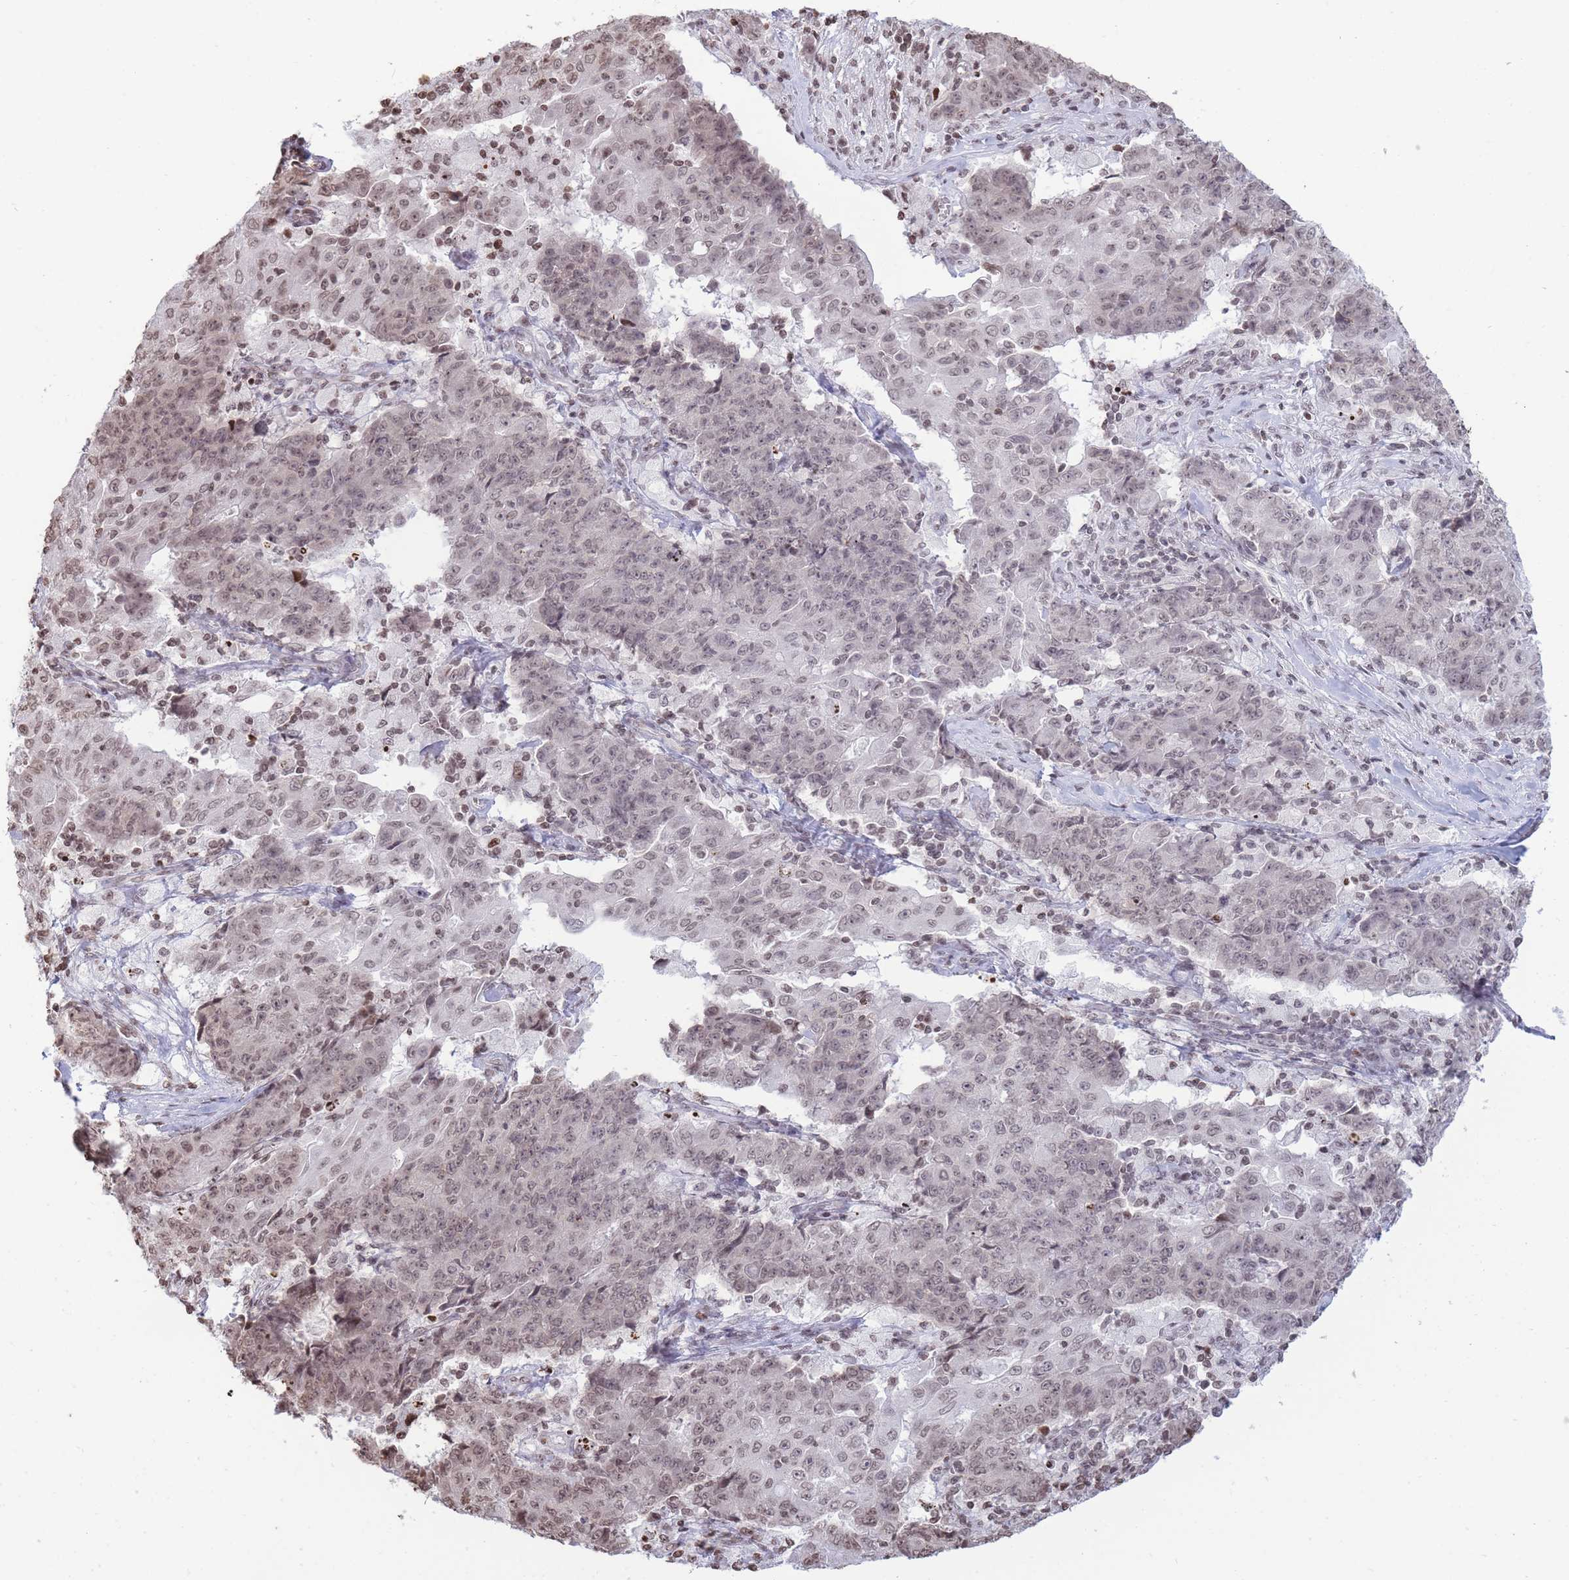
{"staining": {"intensity": "moderate", "quantity": ">75%", "location": "nuclear"}, "tissue": "ovarian cancer", "cell_type": "Tumor cells", "image_type": "cancer", "snomed": [{"axis": "morphology", "description": "Carcinoma, endometroid"}, {"axis": "topography", "description": "Ovary"}], "caption": "A medium amount of moderate nuclear positivity is present in about >75% of tumor cells in ovarian cancer tissue. The protein is stained brown, and the nuclei are stained in blue (DAB IHC with brightfield microscopy, high magnification).", "gene": "SHISAL1", "patient": {"sex": "female", "age": 42}}